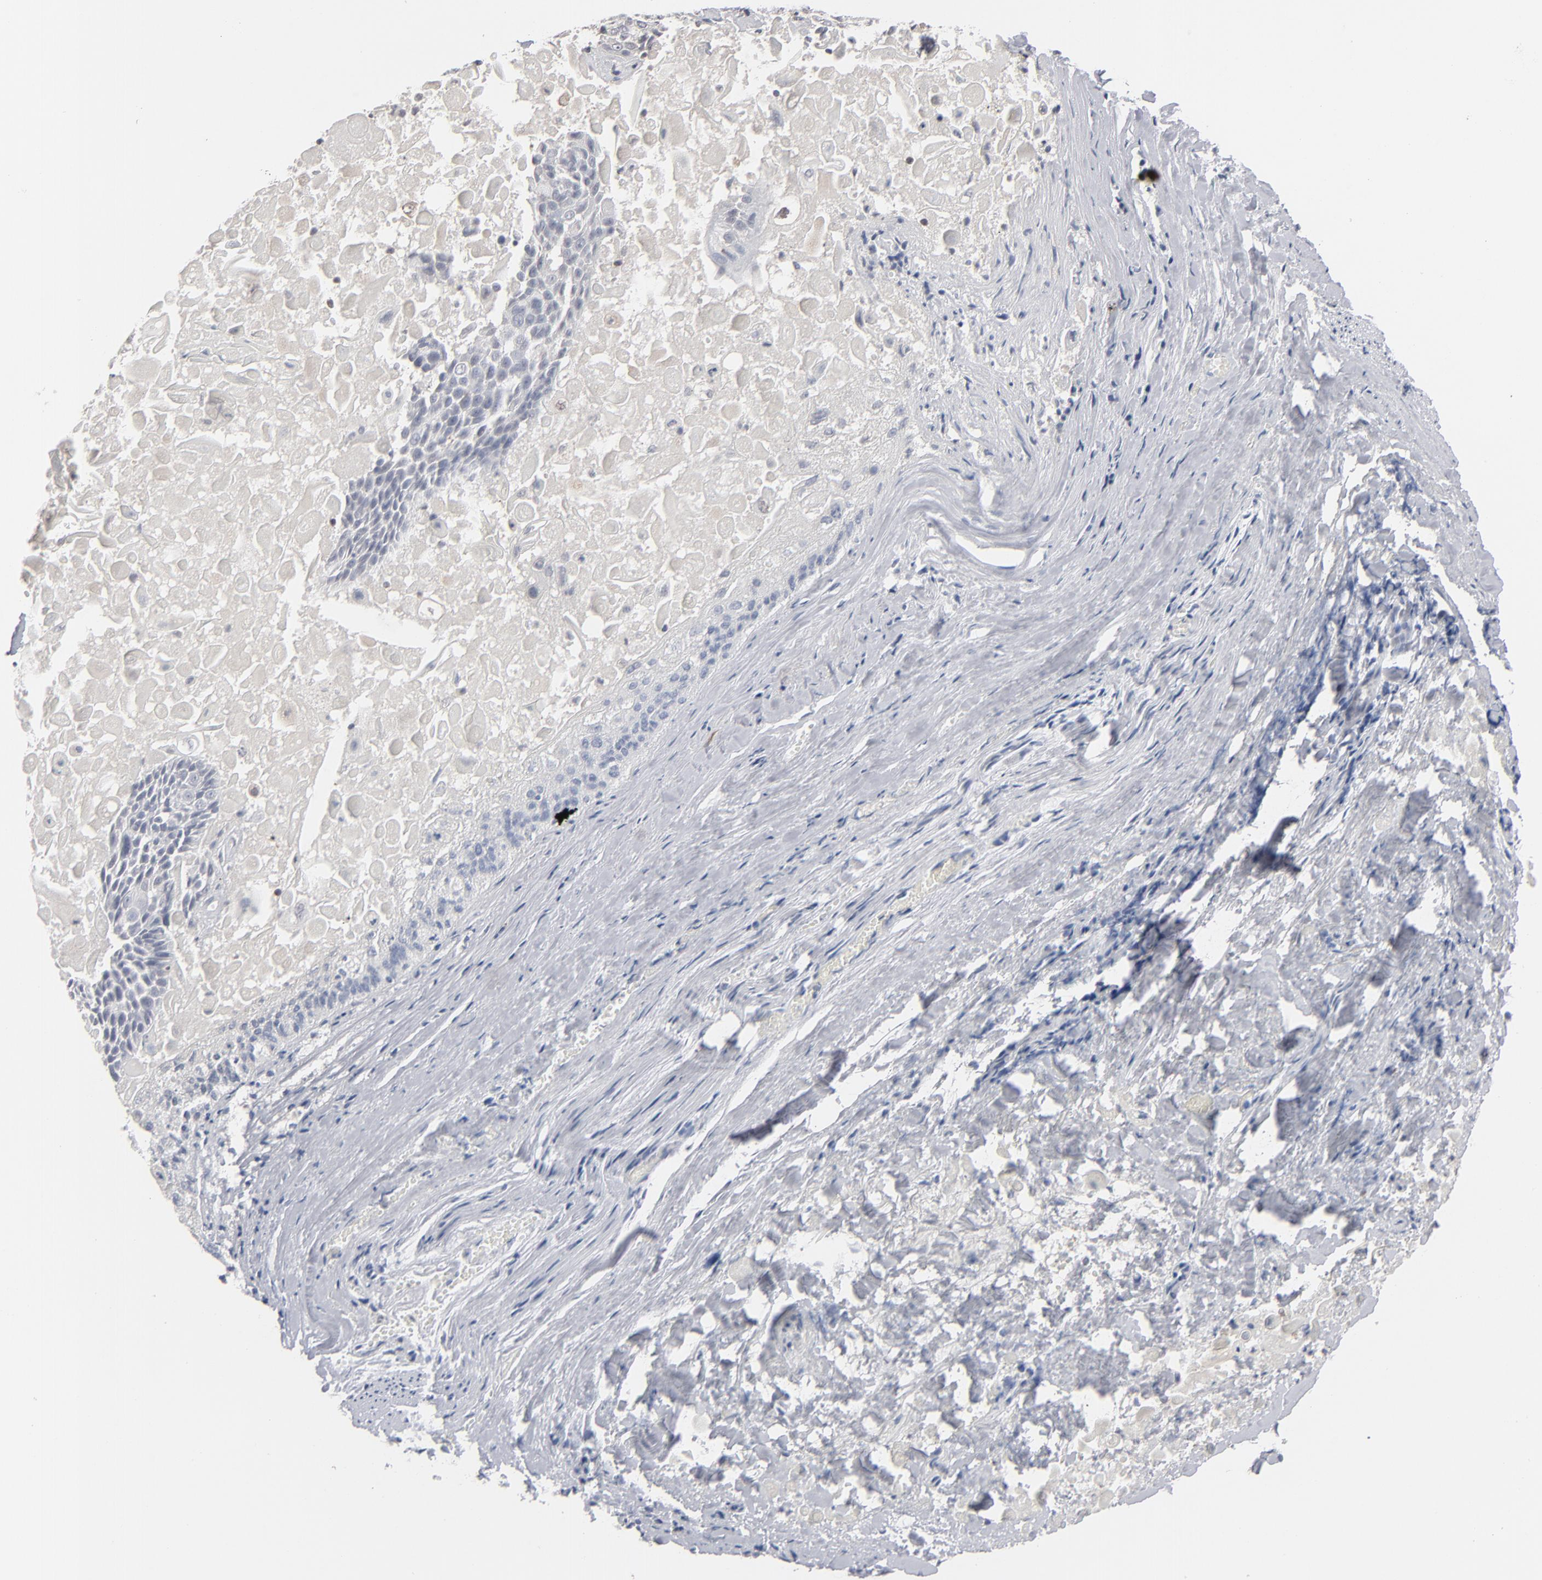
{"staining": {"intensity": "negative", "quantity": "none", "location": "none"}, "tissue": "lung cancer", "cell_type": "Tumor cells", "image_type": "cancer", "snomed": [{"axis": "morphology", "description": "Adenocarcinoma, NOS"}, {"axis": "topography", "description": "Lung"}], "caption": "A photomicrograph of adenocarcinoma (lung) stained for a protein demonstrates no brown staining in tumor cells.", "gene": "STAT4", "patient": {"sex": "male", "age": 60}}